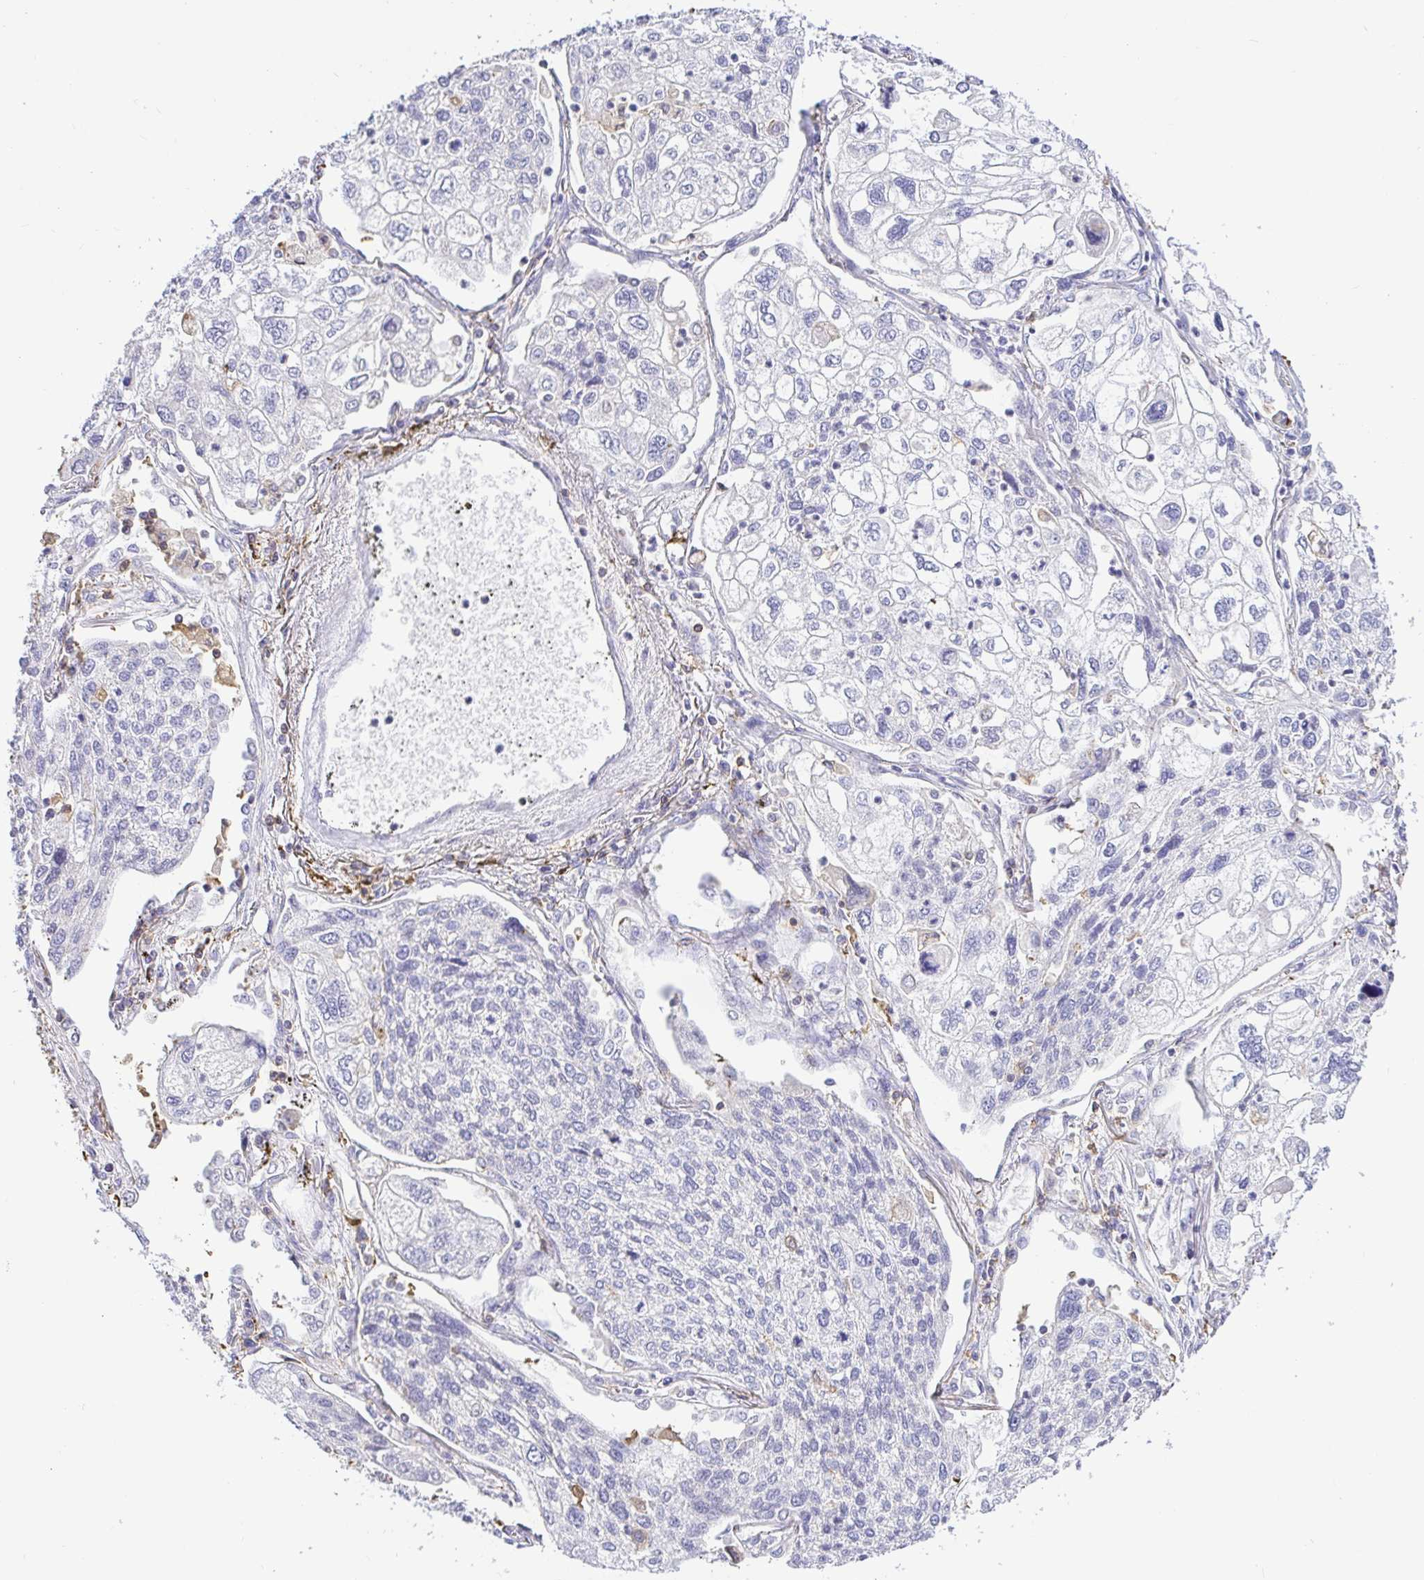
{"staining": {"intensity": "negative", "quantity": "none", "location": "none"}, "tissue": "lung cancer", "cell_type": "Tumor cells", "image_type": "cancer", "snomed": [{"axis": "morphology", "description": "Squamous cell carcinoma, NOS"}, {"axis": "topography", "description": "Lung"}], "caption": "High power microscopy photomicrograph of an IHC histopathology image of lung squamous cell carcinoma, revealing no significant positivity in tumor cells.", "gene": "SKAP1", "patient": {"sex": "male", "age": 74}}